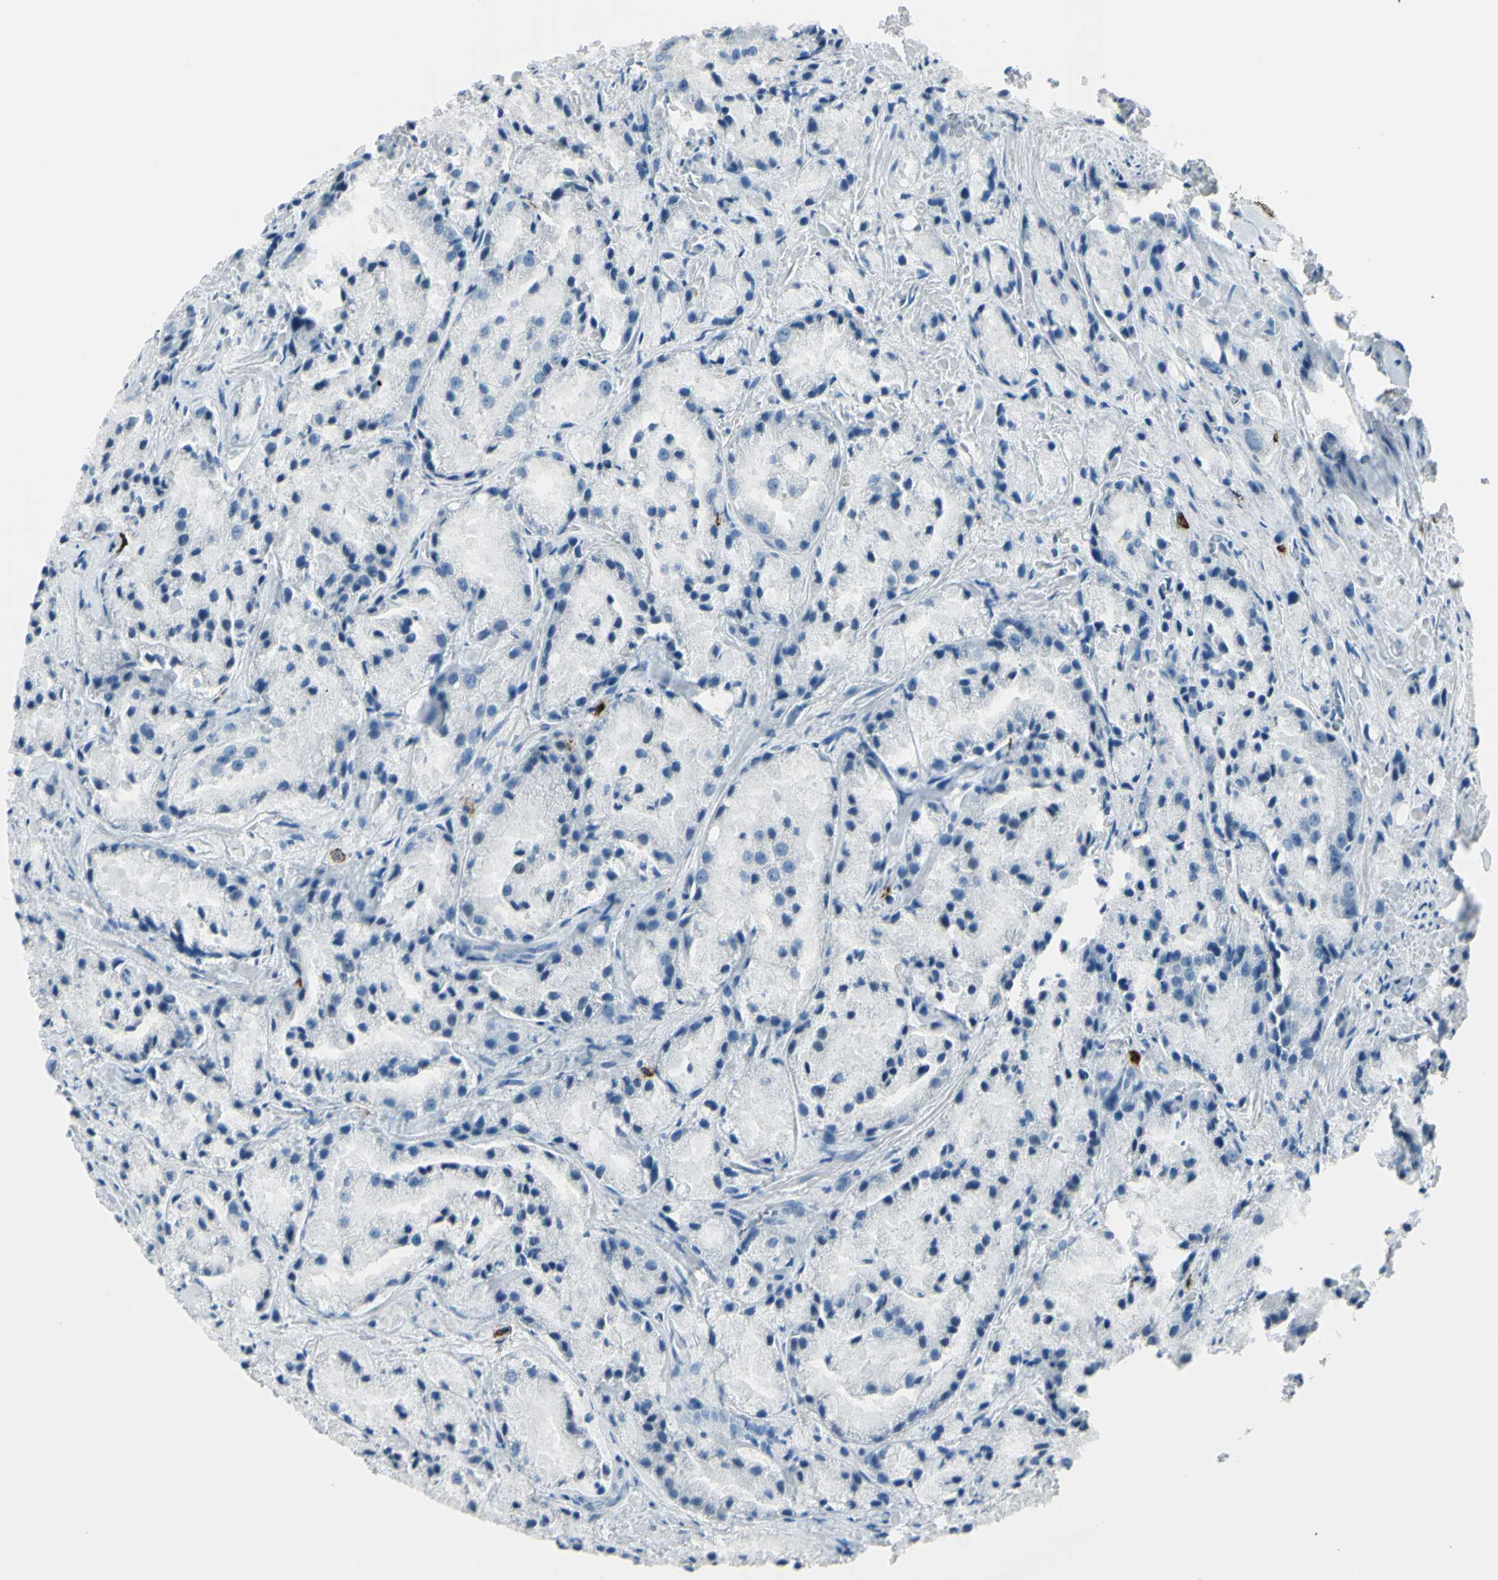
{"staining": {"intensity": "negative", "quantity": "none", "location": "none"}, "tissue": "prostate cancer", "cell_type": "Tumor cells", "image_type": "cancer", "snomed": [{"axis": "morphology", "description": "Adenocarcinoma, Low grade"}, {"axis": "topography", "description": "Prostate"}], "caption": "The micrograph reveals no staining of tumor cells in prostate low-grade adenocarcinoma.", "gene": "DLG4", "patient": {"sex": "male", "age": 64}}